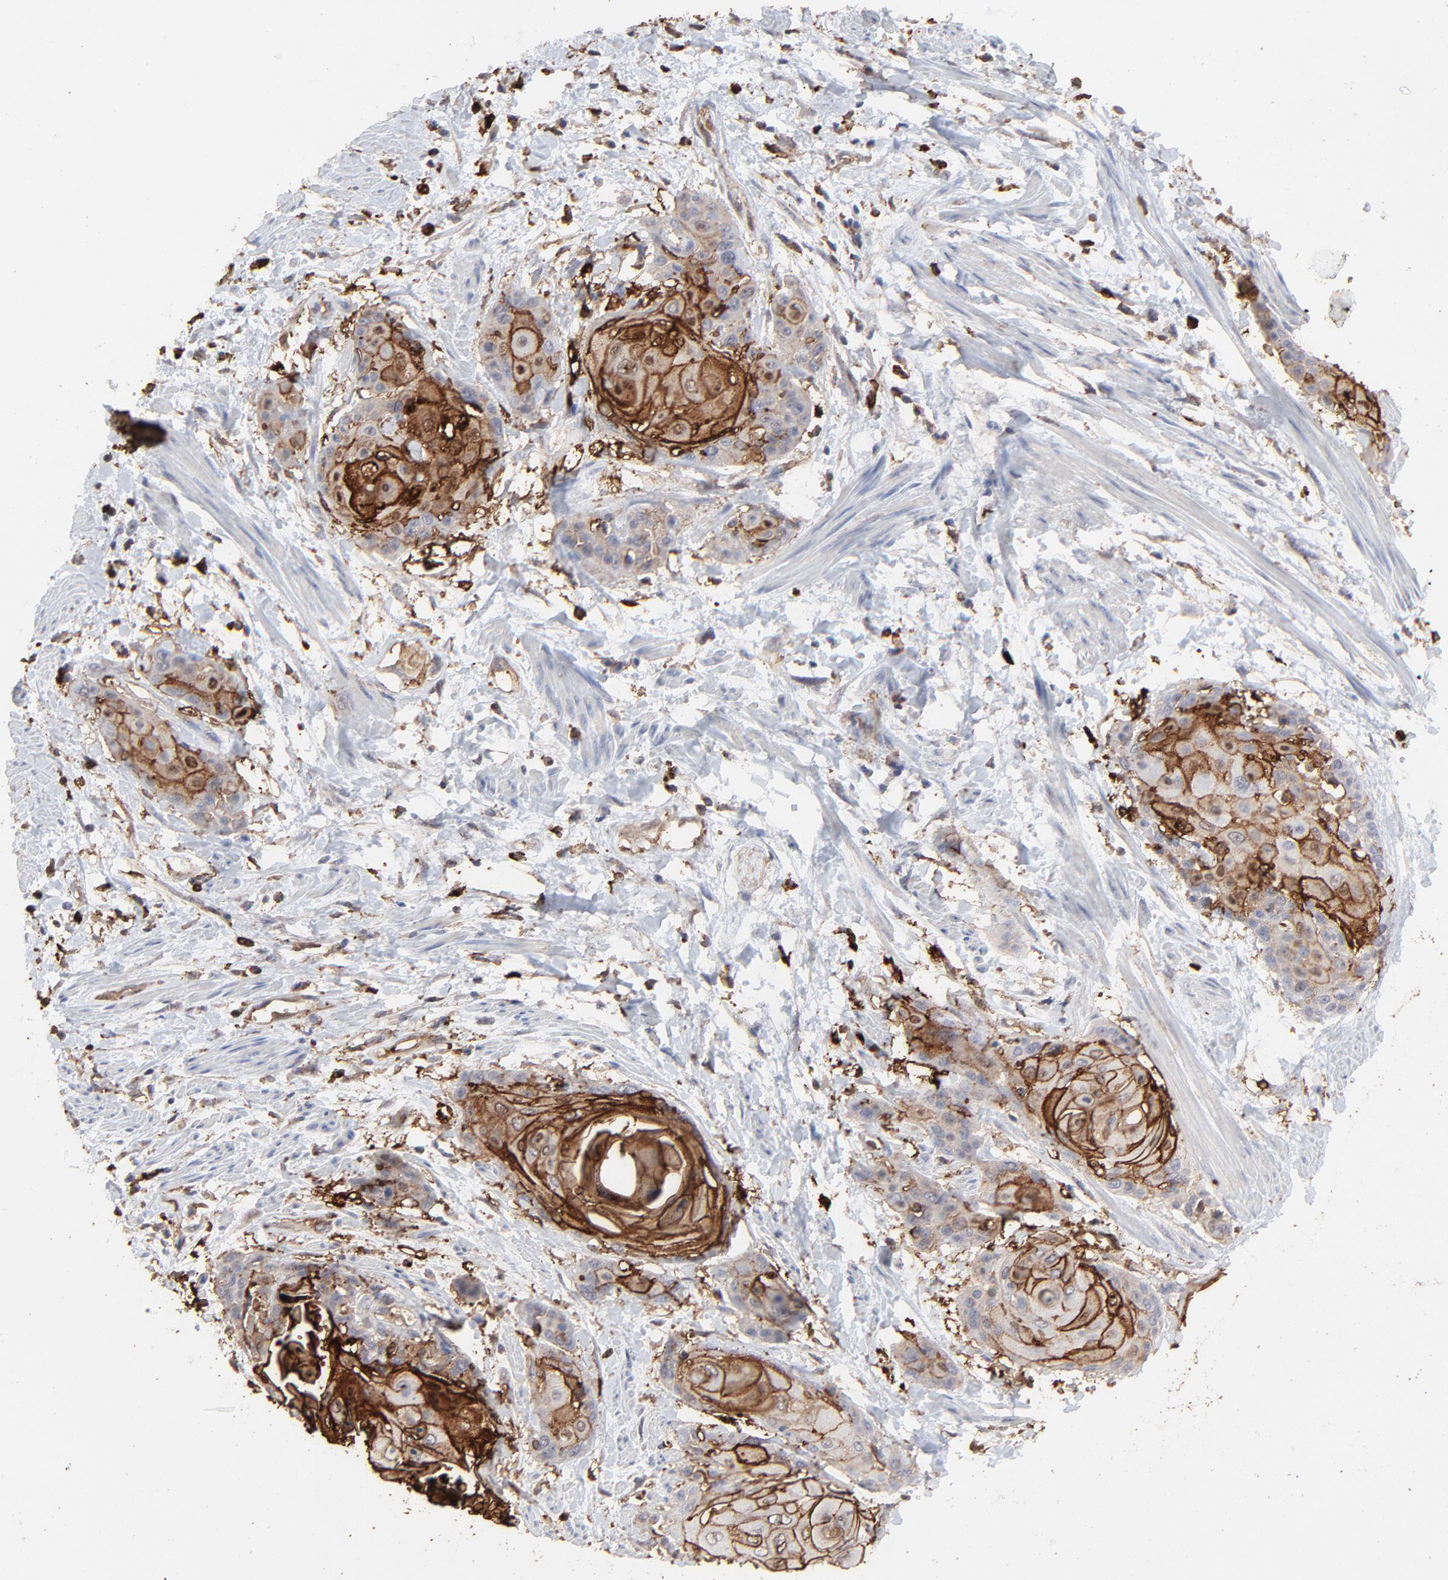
{"staining": {"intensity": "strong", "quantity": "25%-75%", "location": "cytoplasmic/membranous"}, "tissue": "cervical cancer", "cell_type": "Tumor cells", "image_type": "cancer", "snomed": [{"axis": "morphology", "description": "Squamous cell carcinoma, NOS"}, {"axis": "topography", "description": "Cervix"}], "caption": "High-magnification brightfield microscopy of cervical cancer stained with DAB (brown) and counterstained with hematoxylin (blue). tumor cells exhibit strong cytoplasmic/membranous staining is appreciated in about25%-75% of cells. Using DAB (brown) and hematoxylin (blue) stains, captured at high magnification using brightfield microscopy.", "gene": "SLC6A14", "patient": {"sex": "female", "age": 57}}